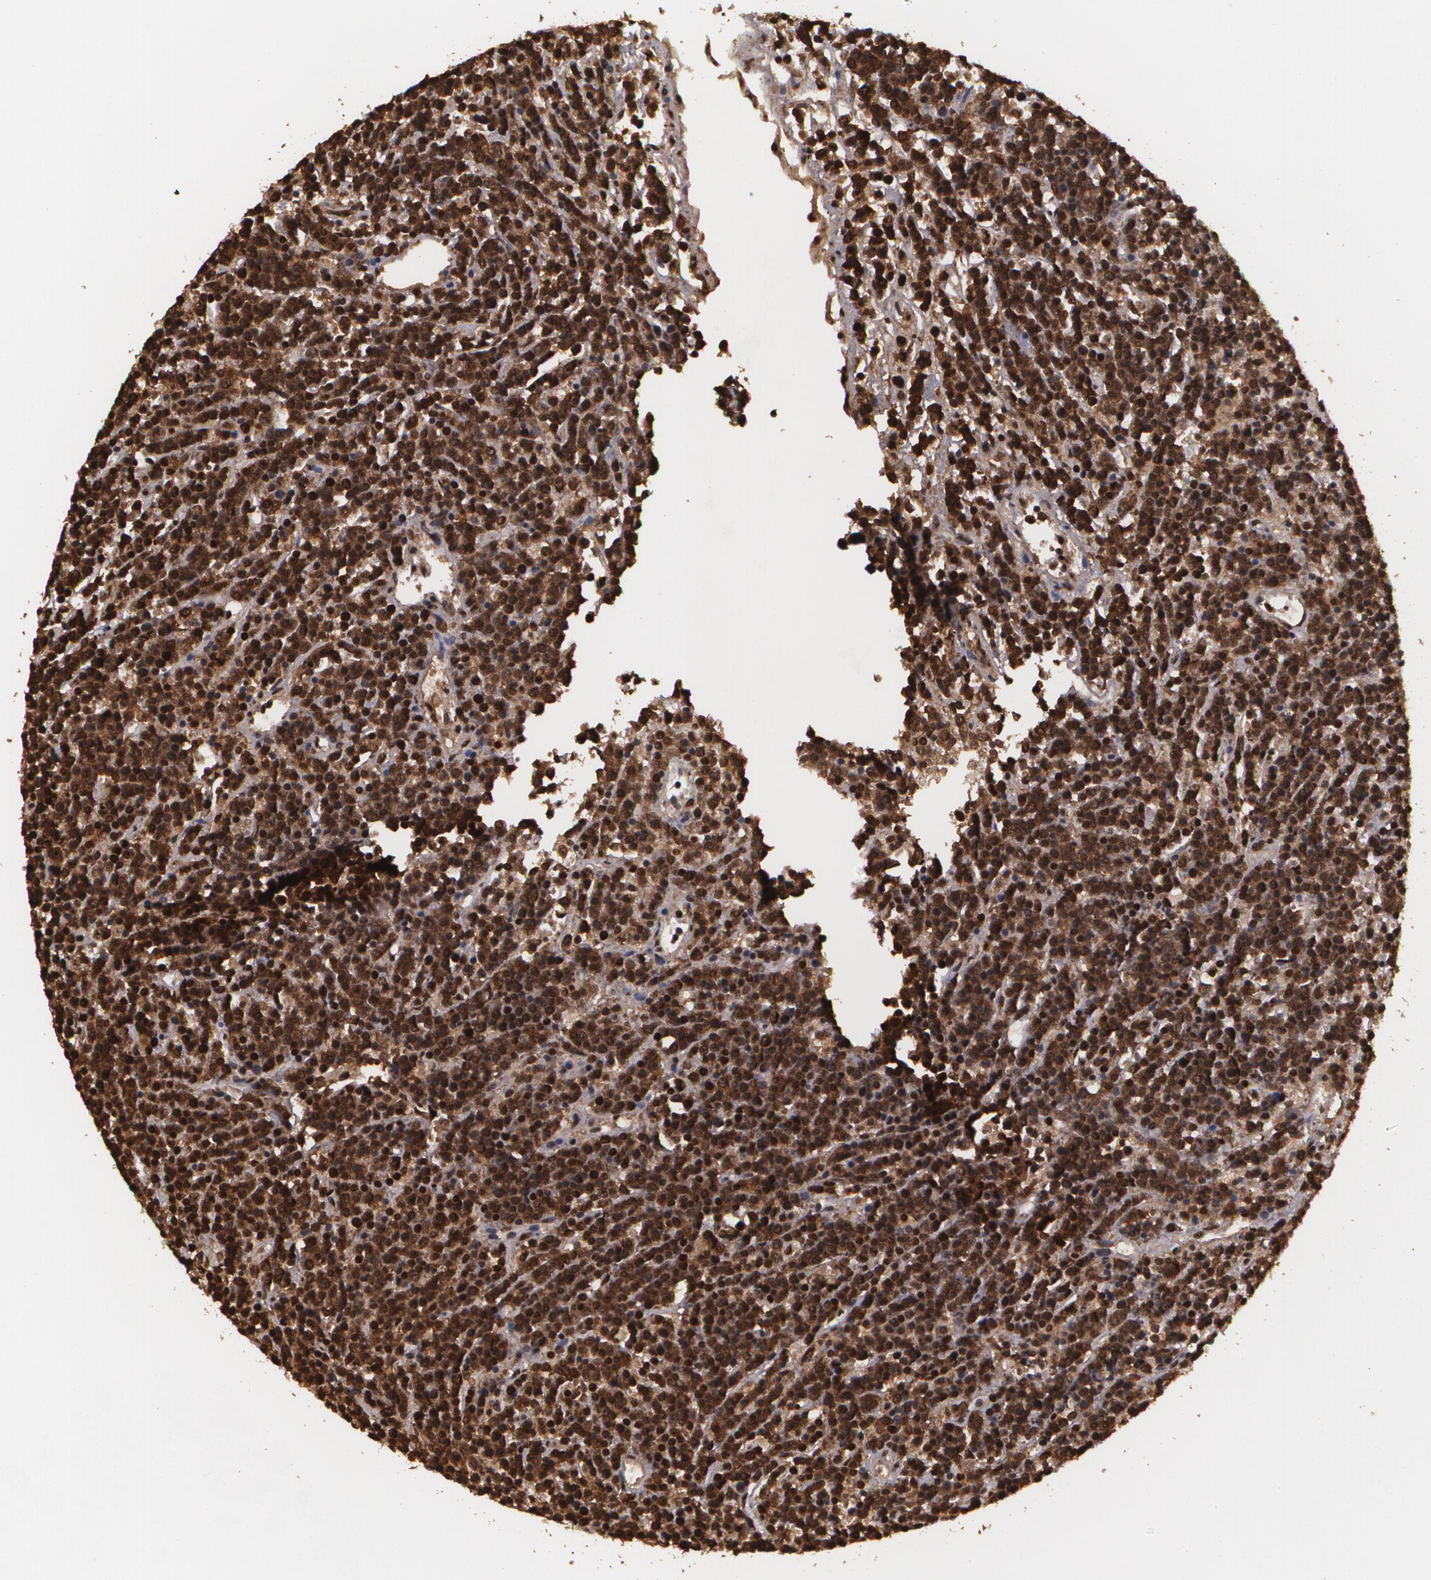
{"staining": {"intensity": "strong", "quantity": ">75%", "location": "cytoplasmic/membranous,nuclear"}, "tissue": "lymphoma", "cell_type": "Tumor cells", "image_type": "cancer", "snomed": [{"axis": "morphology", "description": "Malignant lymphoma, non-Hodgkin's type, High grade"}, {"axis": "topography", "description": "Ovary"}], "caption": "Immunohistochemical staining of human high-grade malignant lymphoma, non-Hodgkin's type displays strong cytoplasmic/membranous and nuclear protein staining in approximately >75% of tumor cells.", "gene": "RCOR1", "patient": {"sex": "female", "age": 56}}